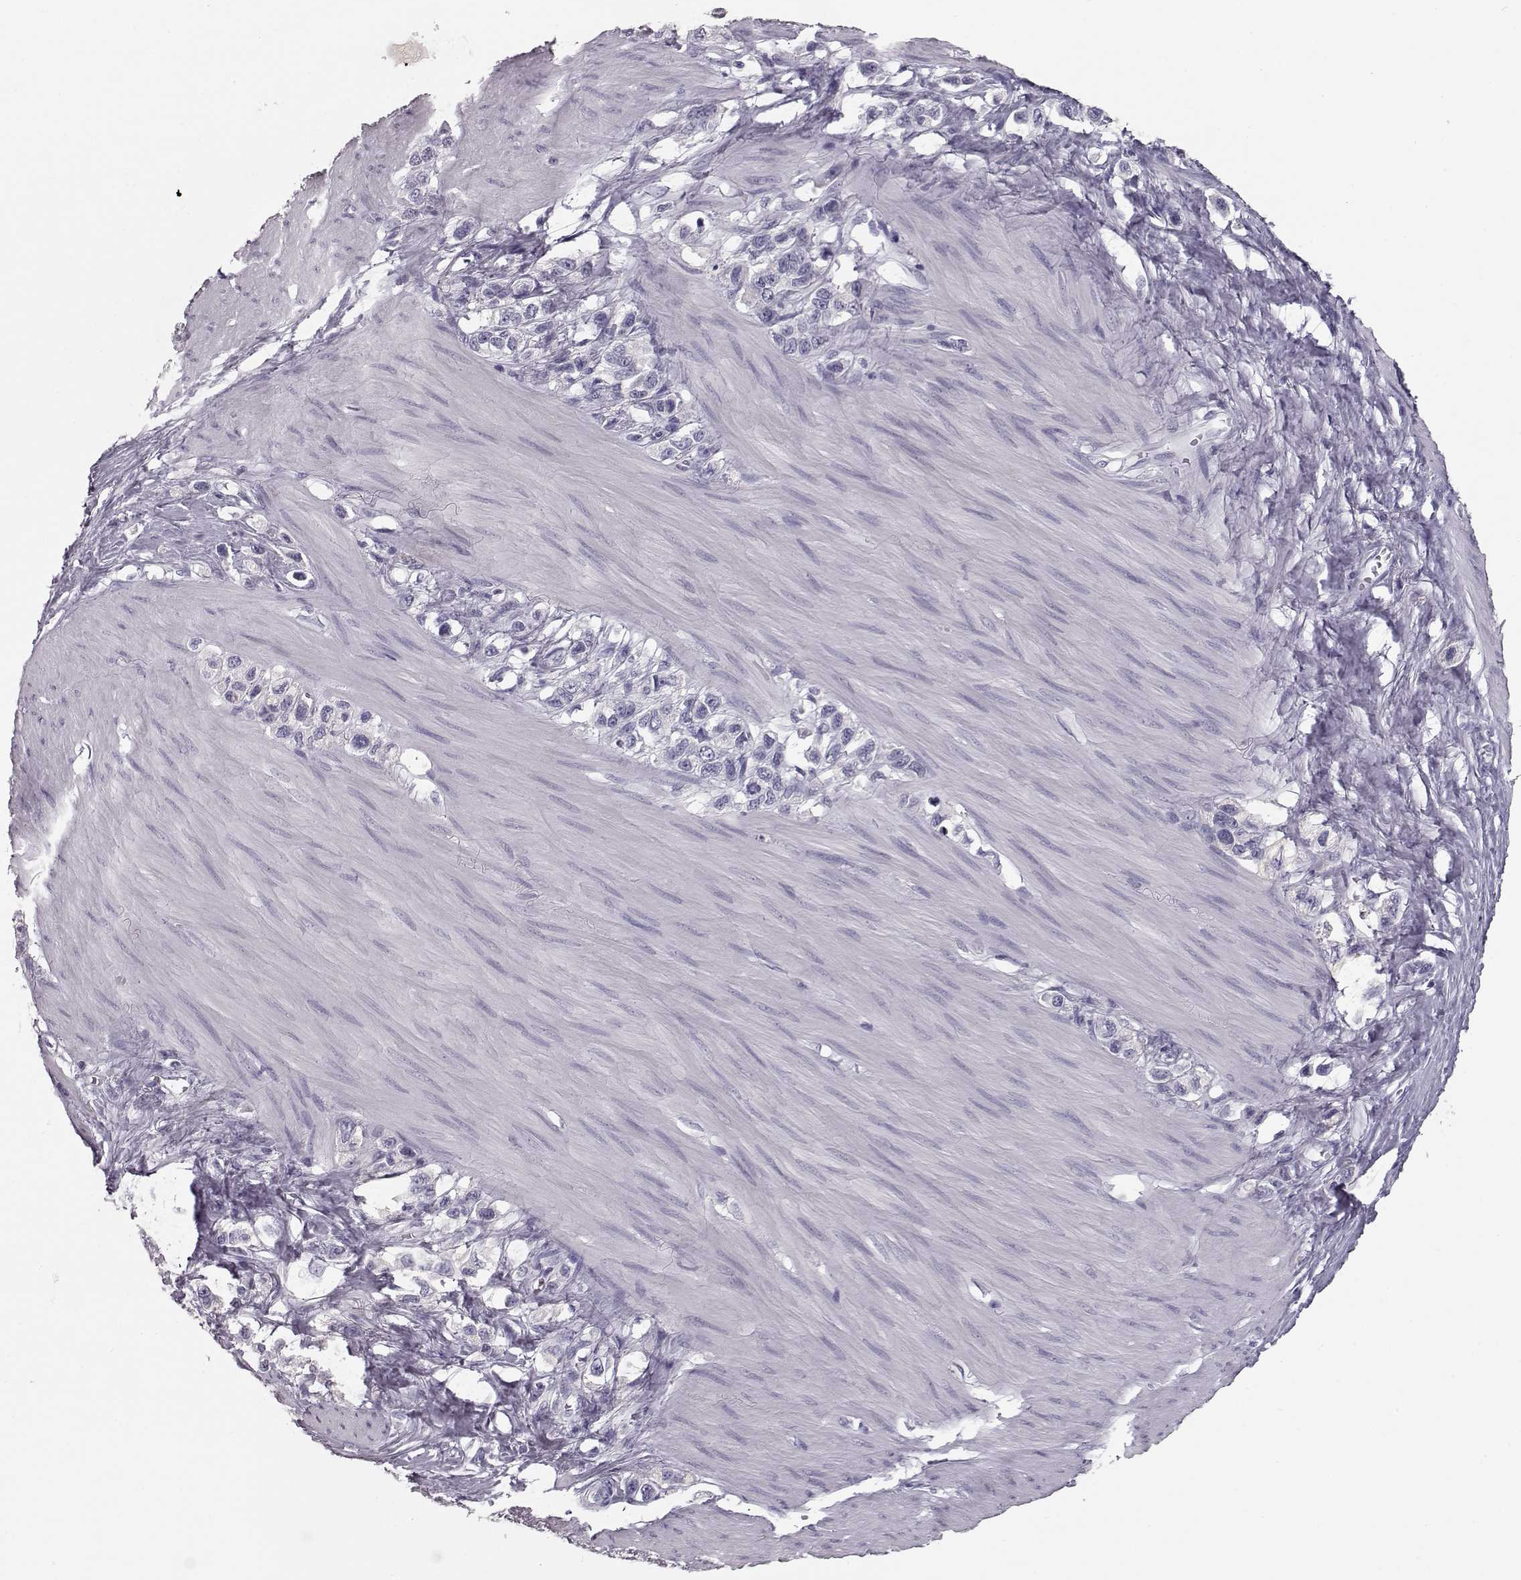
{"staining": {"intensity": "negative", "quantity": "none", "location": "none"}, "tissue": "stomach cancer", "cell_type": "Tumor cells", "image_type": "cancer", "snomed": [{"axis": "morphology", "description": "Normal tissue, NOS"}, {"axis": "morphology", "description": "Adenocarcinoma, NOS"}, {"axis": "morphology", "description": "Adenocarcinoma, High grade"}, {"axis": "topography", "description": "Stomach, upper"}, {"axis": "topography", "description": "Stomach"}], "caption": "This image is of stomach adenocarcinoma (high-grade) stained with immunohistochemistry to label a protein in brown with the nuclei are counter-stained blue. There is no positivity in tumor cells.", "gene": "CCL19", "patient": {"sex": "female", "age": 65}}